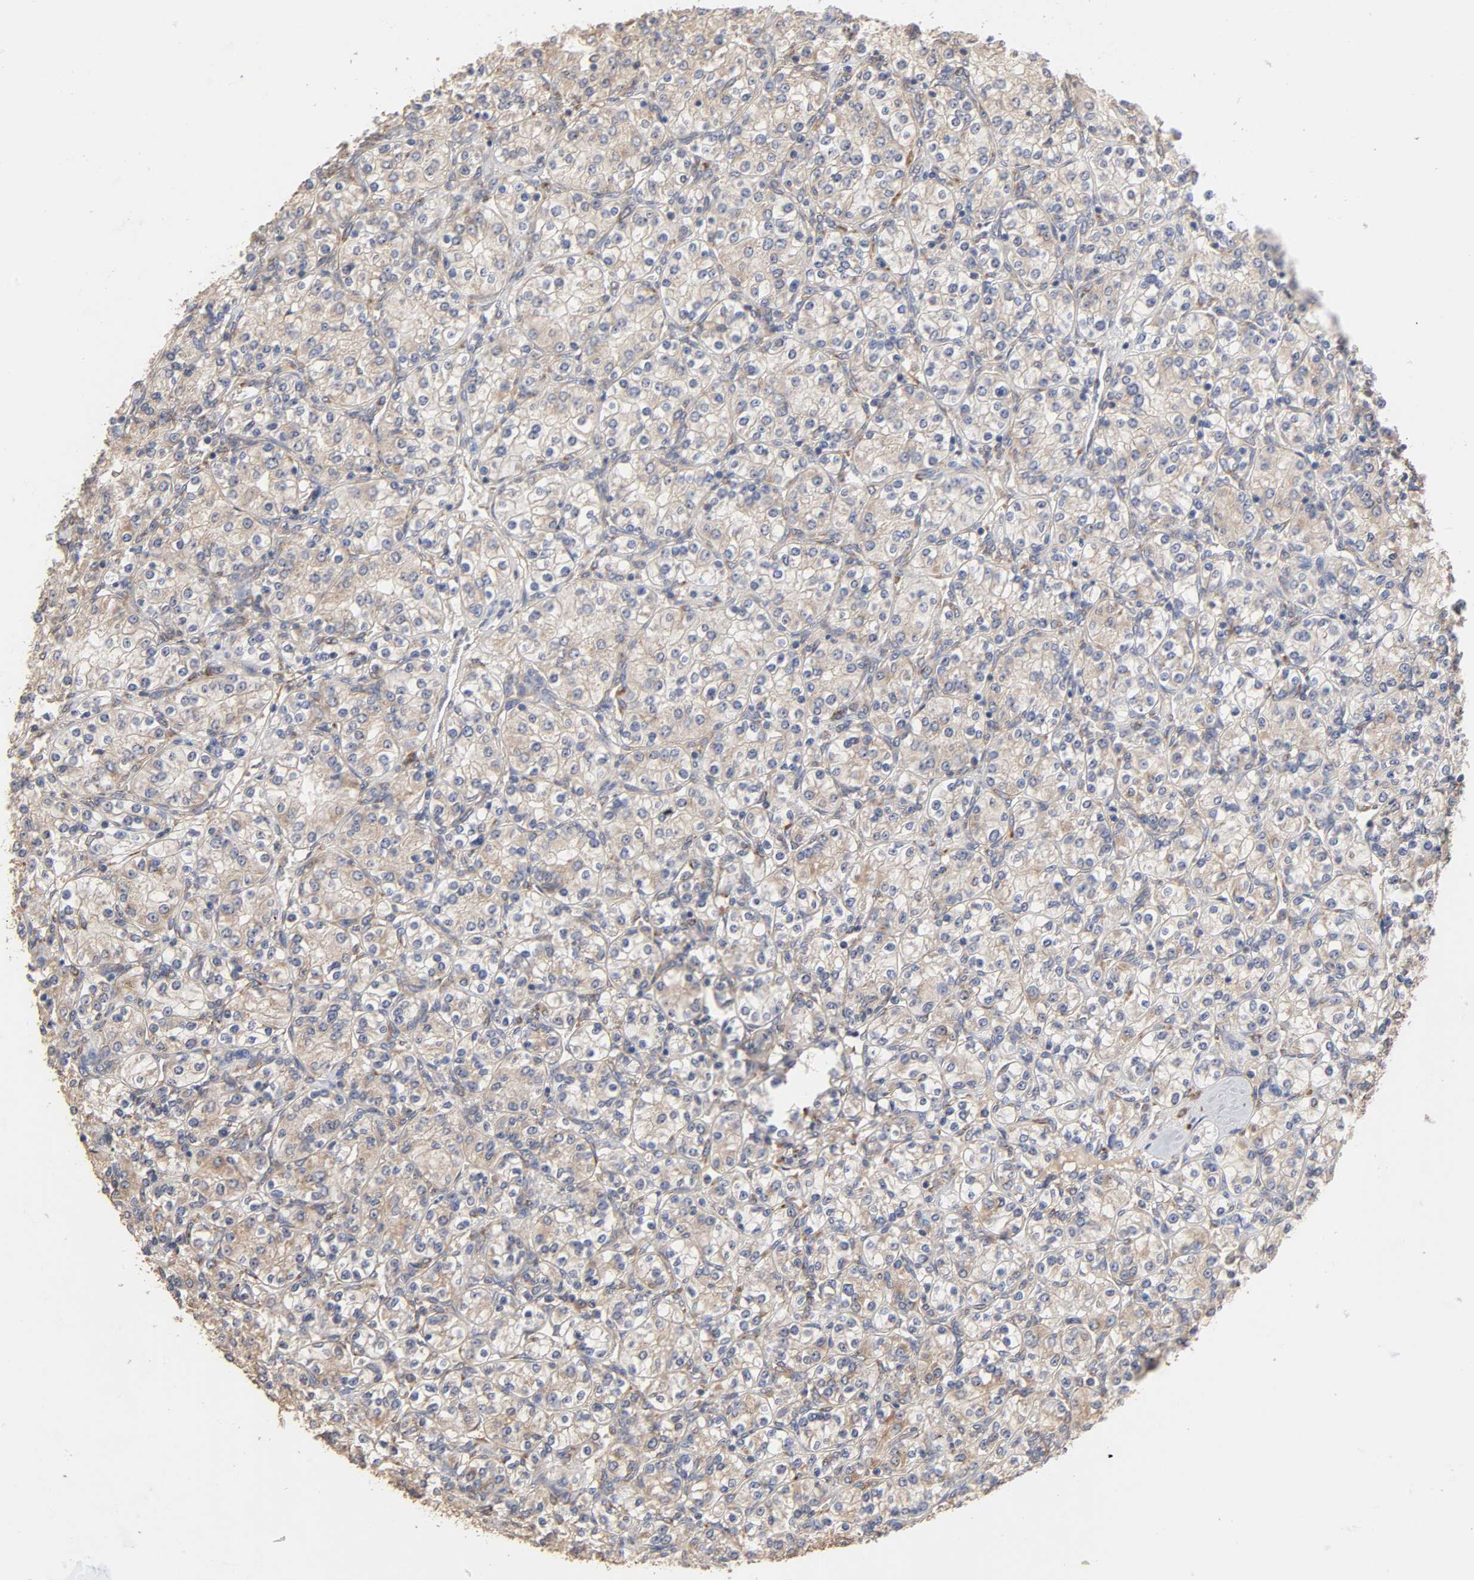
{"staining": {"intensity": "weak", "quantity": "25%-75%", "location": "cytoplasmic/membranous"}, "tissue": "renal cancer", "cell_type": "Tumor cells", "image_type": "cancer", "snomed": [{"axis": "morphology", "description": "Adenocarcinoma, NOS"}, {"axis": "topography", "description": "Kidney"}], "caption": "A high-resolution micrograph shows immunohistochemistry (IHC) staining of renal adenocarcinoma, which displays weak cytoplasmic/membranous expression in about 25%-75% of tumor cells.", "gene": "EIF4G2", "patient": {"sex": "male", "age": 77}}